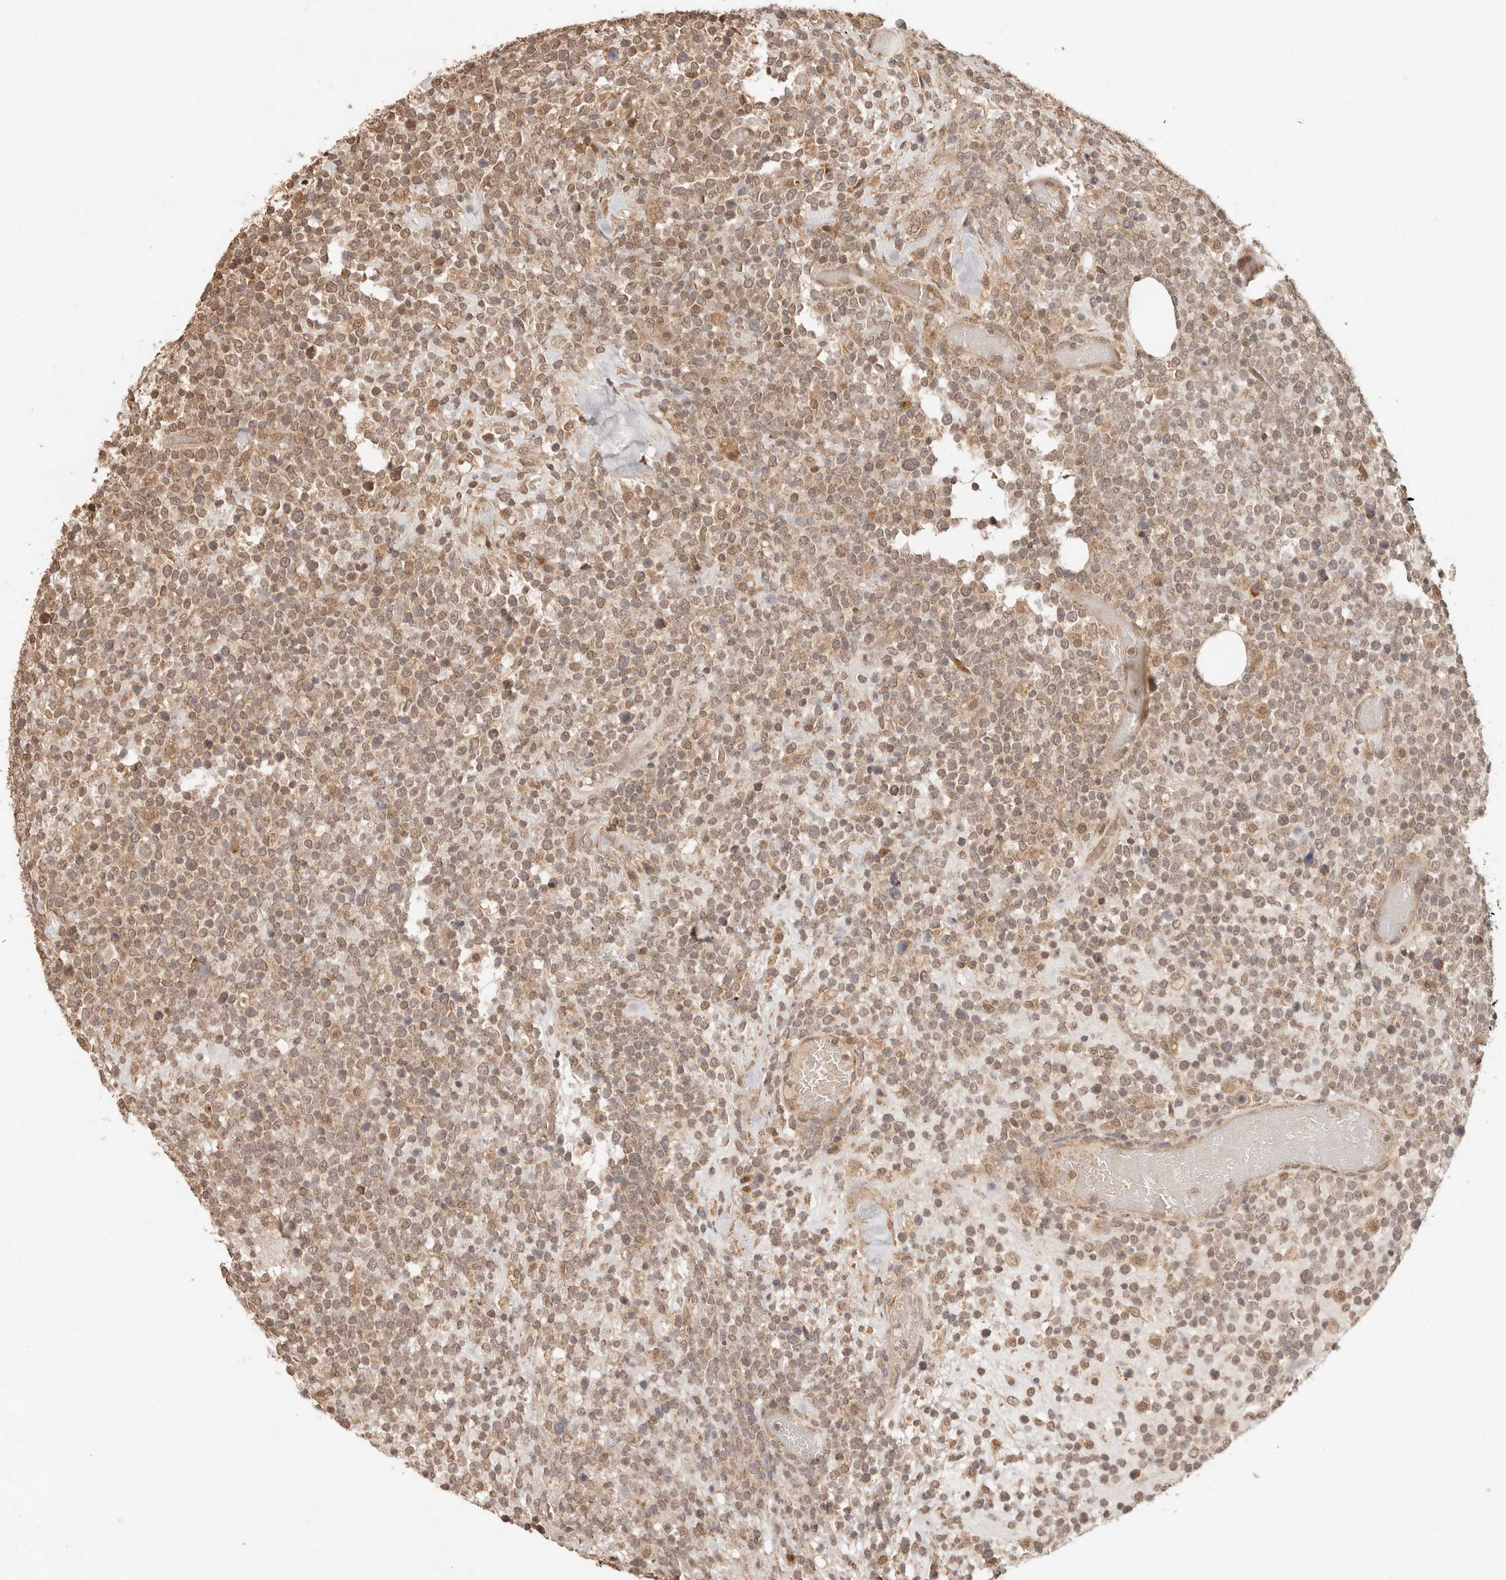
{"staining": {"intensity": "weak", "quantity": "25%-75%", "location": "cytoplasmic/membranous,nuclear"}, "tissue": "lymphoma", "cell_type": "Tumor cells", "image_type": "cancer", "snomed": [{"axis": "morphology", "description": "Malignant lymphoma, non-Hodgkin's type, High grade"}, {"axis": "topography", "description": "Colon"}], "caption": "An immunohistochemistry (IHC) micrograph of neoplastic tissue is shown. Protein staining in brown labels weak cytoplasmic/membranous and nuclear positivity in lymphoma within tumor cells.", "gene": "LMO4", "patient": {"sex": "female", "age": 53}}